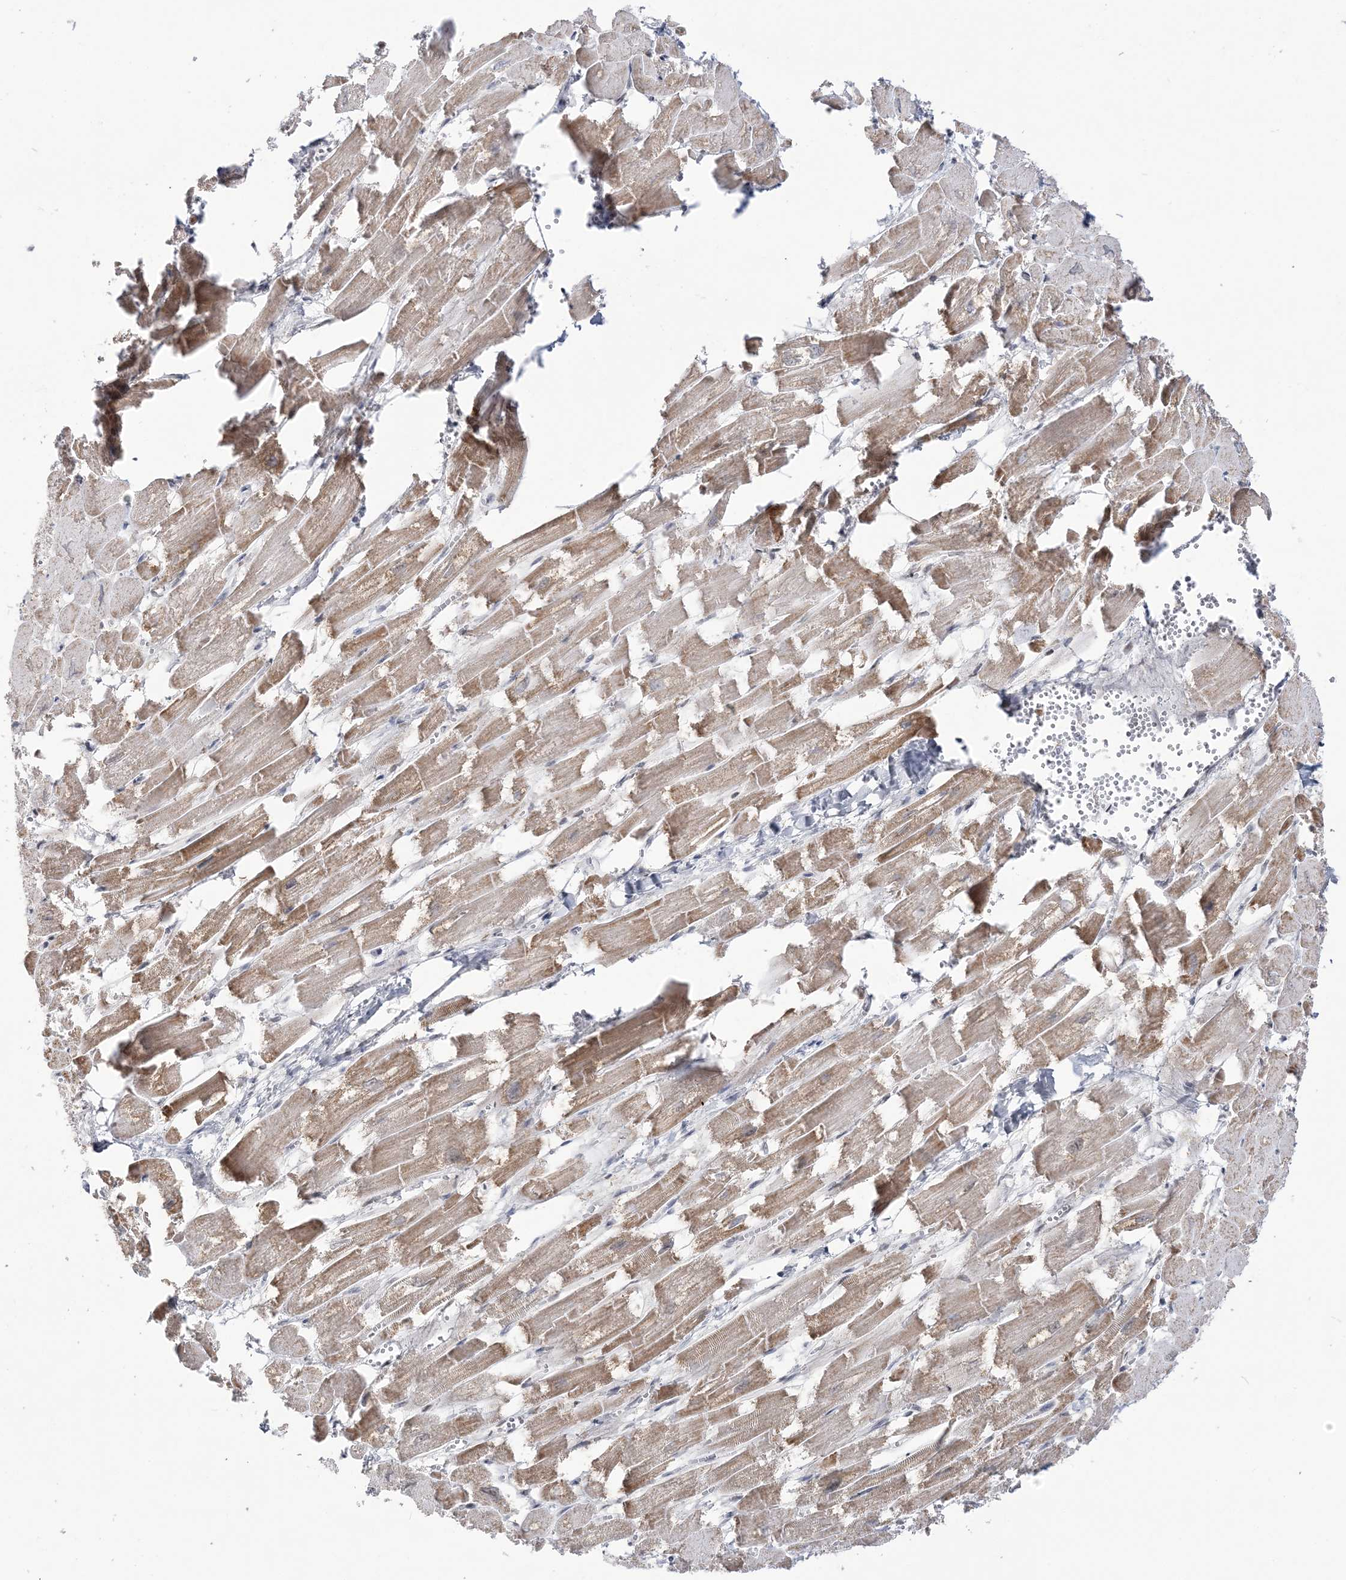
{"staining": {"intensity": "moderate", "quantity": ">75%", "location": "cytoplasmic/membranous"}, "tissue": "heart muscle", "cell_type": "Cardiomyocytes", "image_type": "normal", "snomed": [{"axis": "morphology", "description": "Normal tissue, NOS"}, {"axis": "topography", "description": "Heart"}], "caption": "Immunohistochemical staining of normal human heart muscle exhibits medium levels of moderate cytoplasmic/membranous staining in about >75% of cardiomyocytes.", "gene": "DDX21", "patient": {"sex": "male", "age": 54}}